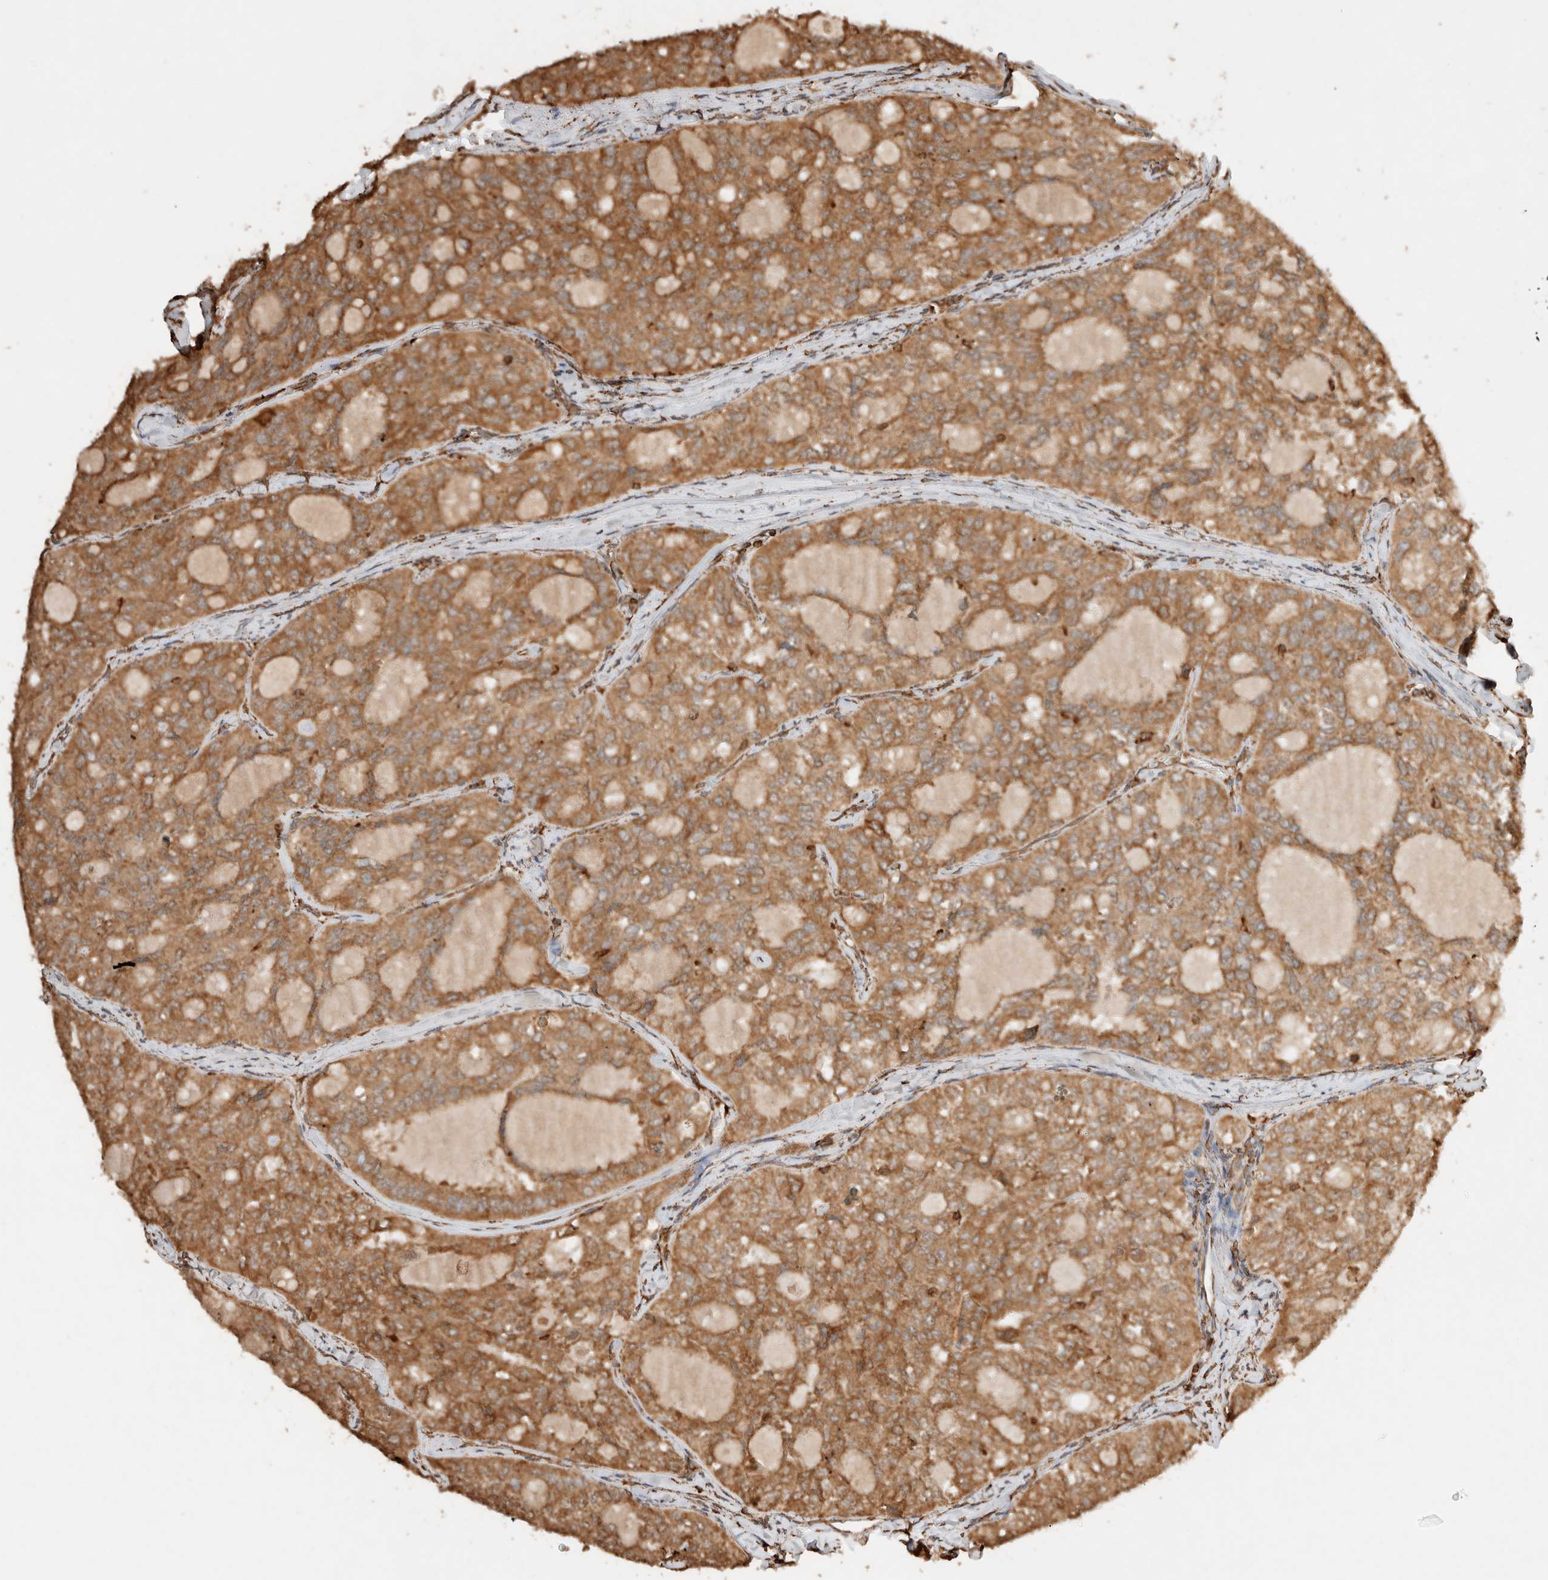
{"staining": {"intensity": "moderate", "quantity": ">75%", "location": "cytoplasmic/membranous"}, "tissue": "thyroid cancer", "cell_type": "Tumor cells", "image_type": "cancer", "snomed": [{"axis": "morphology", "description": "Follicular adenoma carcinoma, NOS"}, {"axis": "topography", "description": "Thyroid gland"}], "caption": "A high-resolution micrograph shows immunohistochemistry staining of thyroid cancer, which exhibits moderate cytoplasmic/membranous expression in about >75% of tumor cells. (DAB = brown stain, brightfield microscopy at high magnification).", "gene": "ERAP1", "patient": {"sex": "male", "age": 75}}